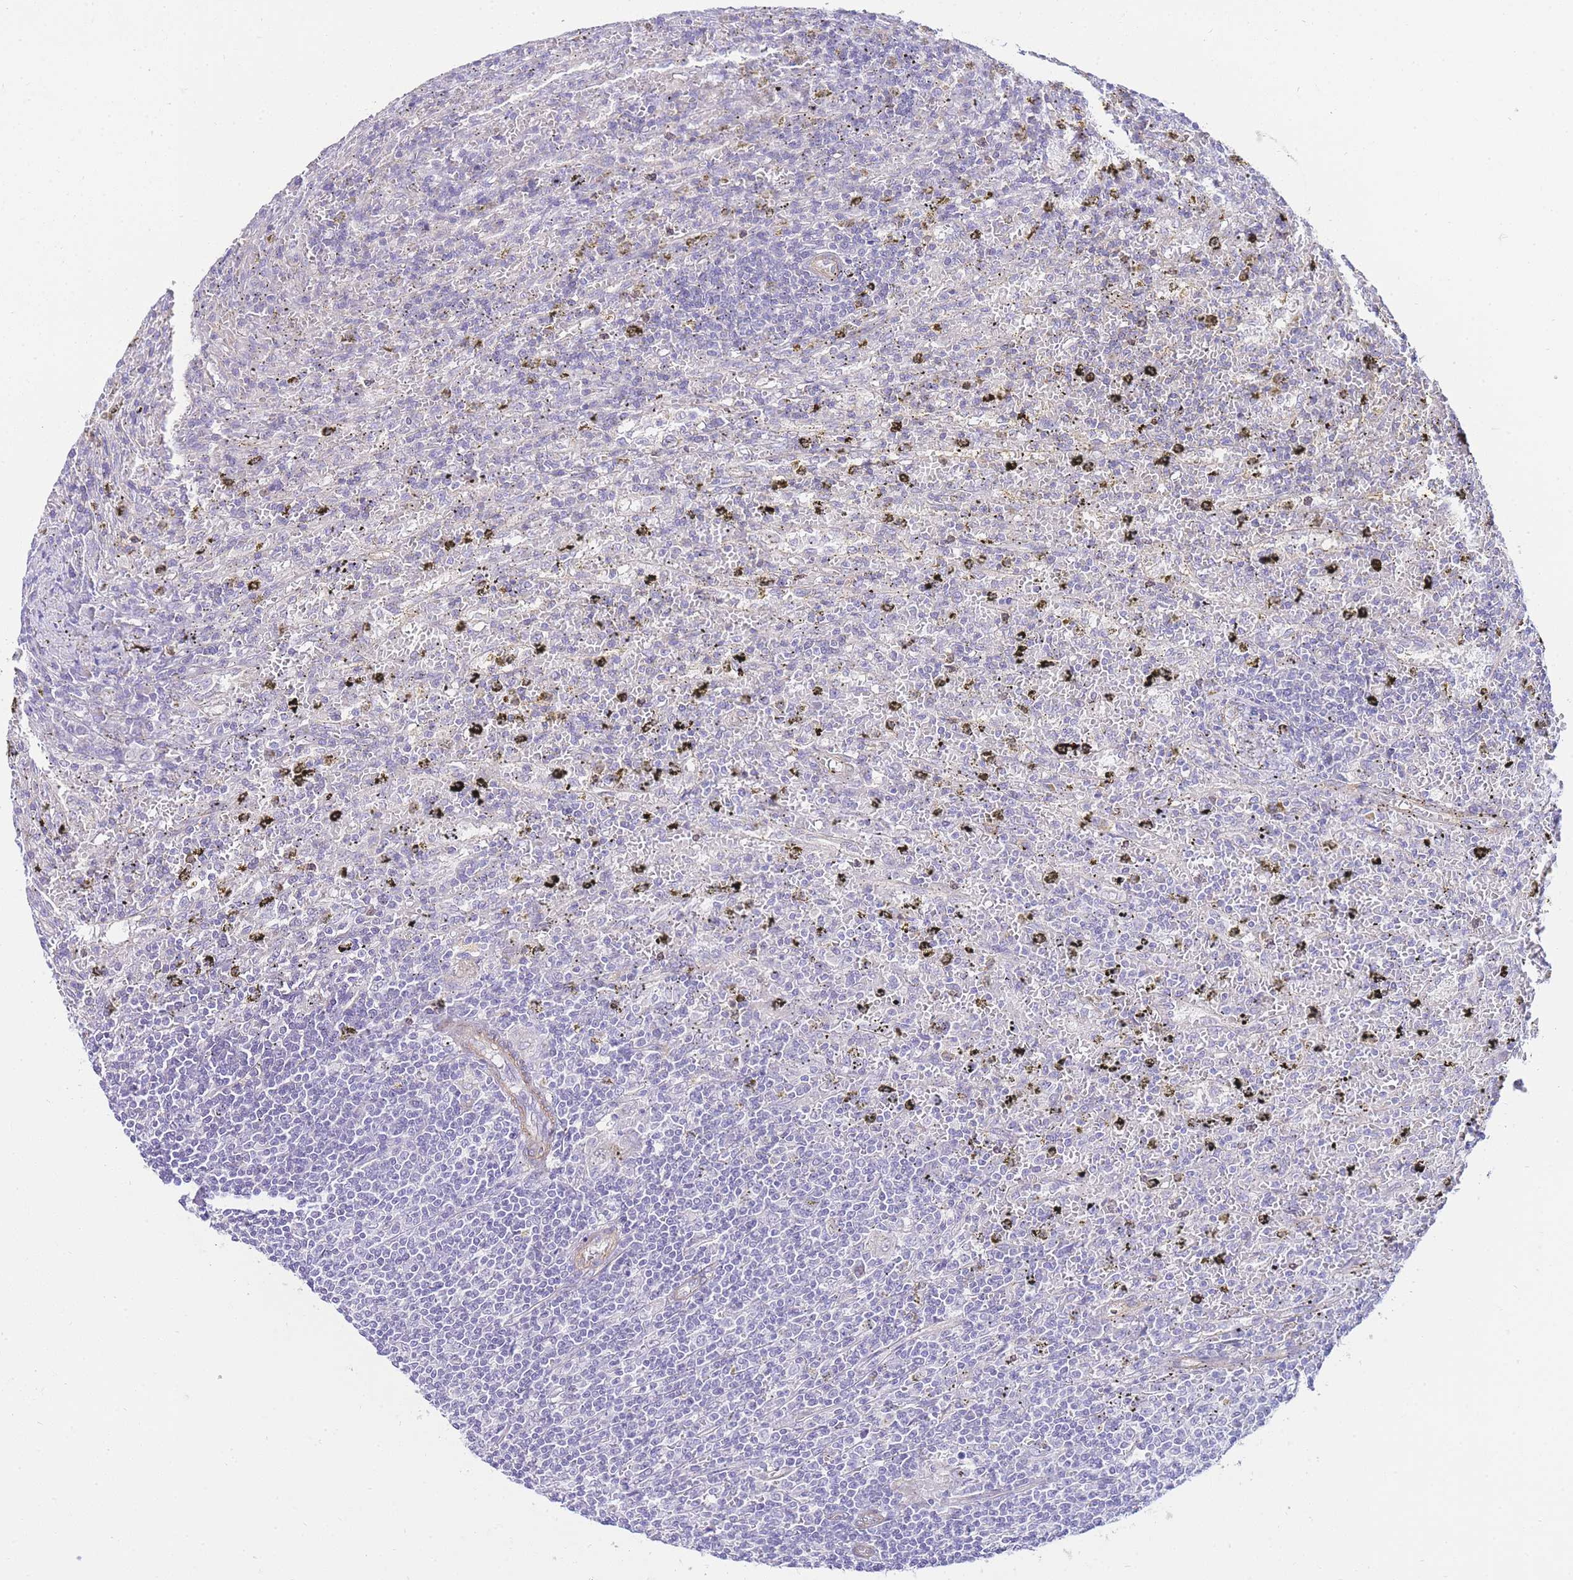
{"staining": {"intensity": "negative", "quantity": "none", "location": "none"}, "tissue": "lymphoma", "cell_type": "Tumor cells", "image_type": "cancer", "snomed": [{"axis": "morphology", "description": "Malignant lymphoma, non-Hodgkin's type, Low grade"}, {"axis": "topography", "description": "Spleen"}], "caption": "This photomicrograph is of low-grade malignant lymphoma, non-Hodgkin's type stained with immunohistochemistry to label a protein in brown with the nuclei are counter-stained blue. There is no positivity in tumor cells.", "gene": "PDCD7", "patient": {"sex": "male", "age": 76}}